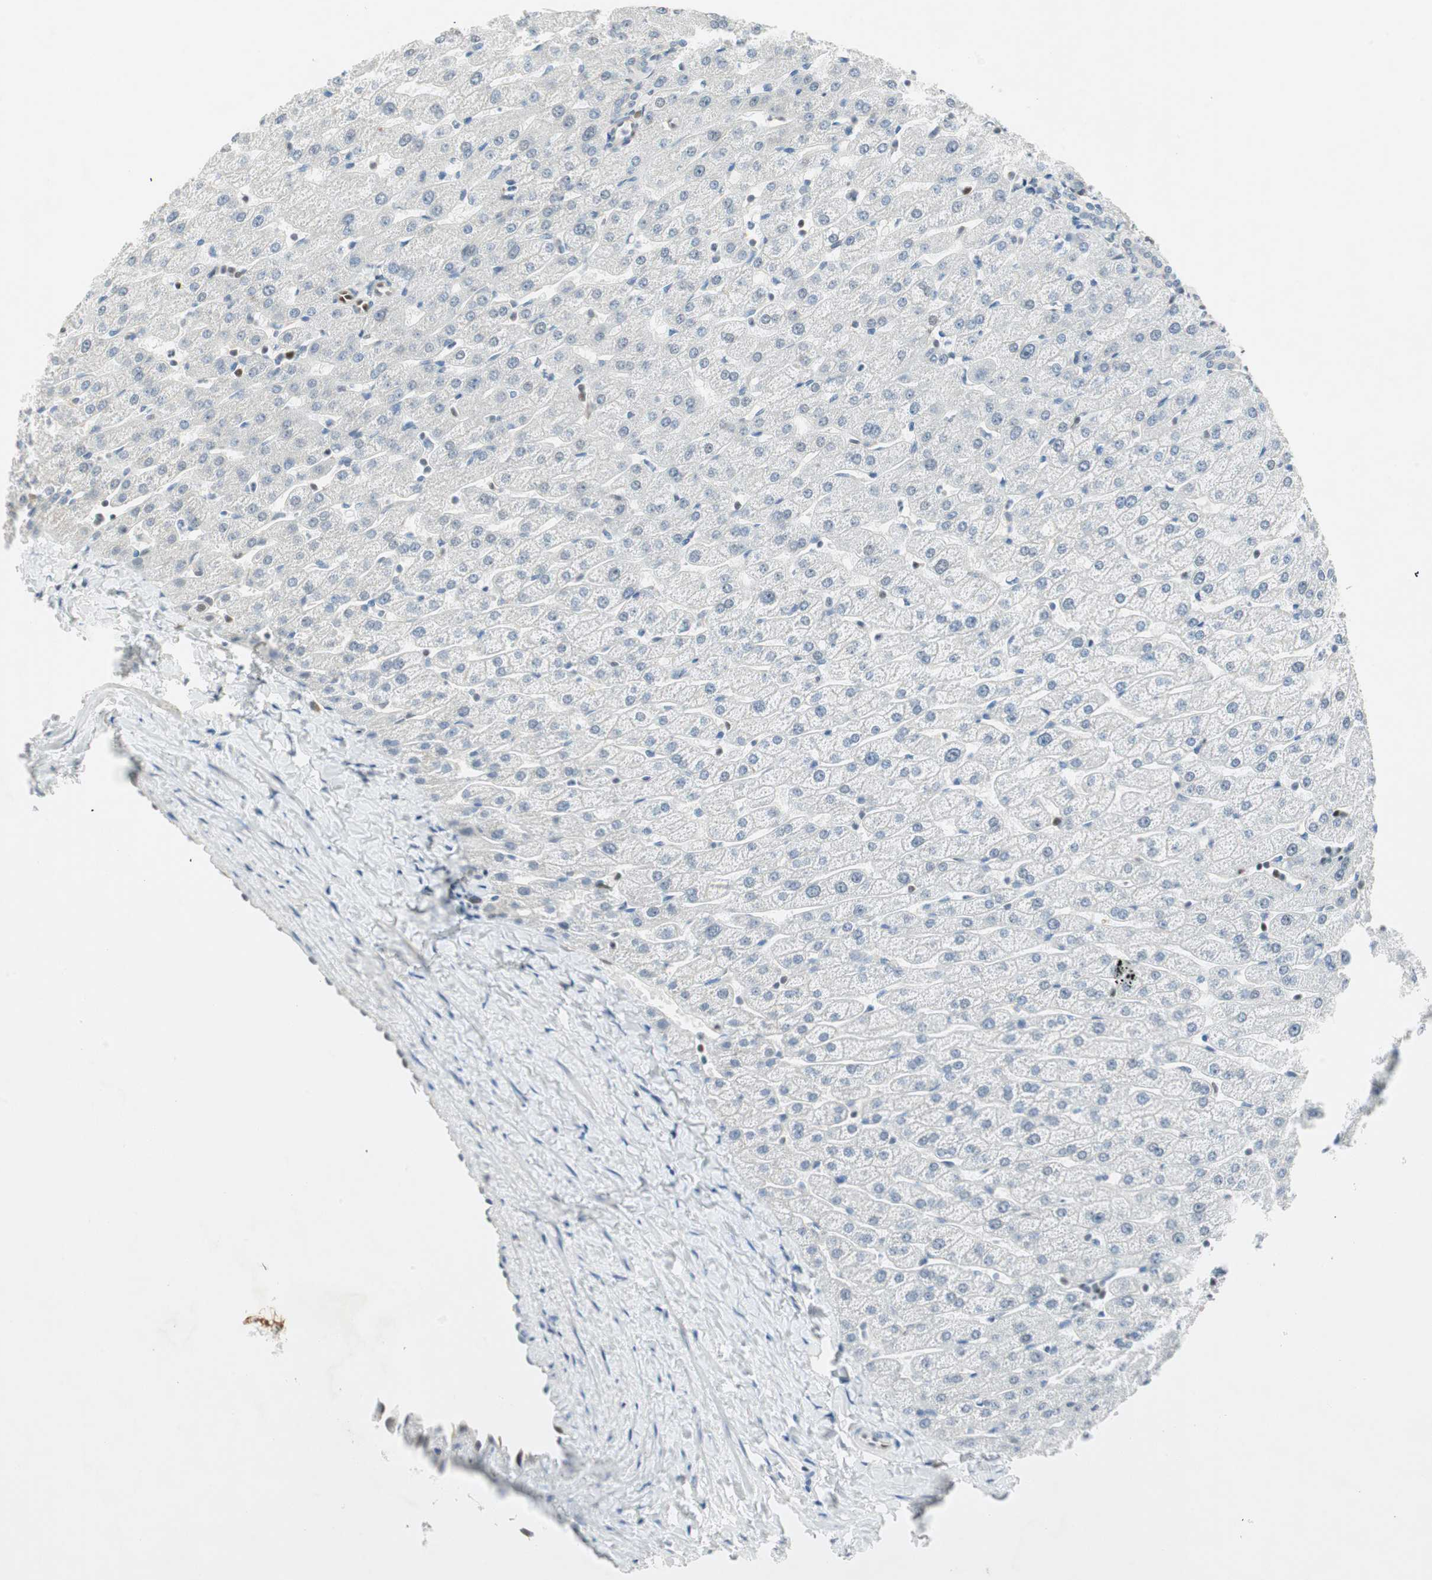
{"staining": {"intensity": "negative", "quantity": "none", "location": "none"}, "tissue": "liver", "cell_type": "Cholangiocytes", "image_type": "normal", "snomed": [{"axis": "morphology", "description": "Normal tissue, NOS"}, {"axis": "morphology", "description": "Fibrosis, NOS"}, {"axis": "topography", "description": "Liver"}], "caption": "Protein analysis of benign liver displays no significant positivity in cholangiocytes.", "gene": "MSX2", "patient": {"sex": "female", "age": 29}}